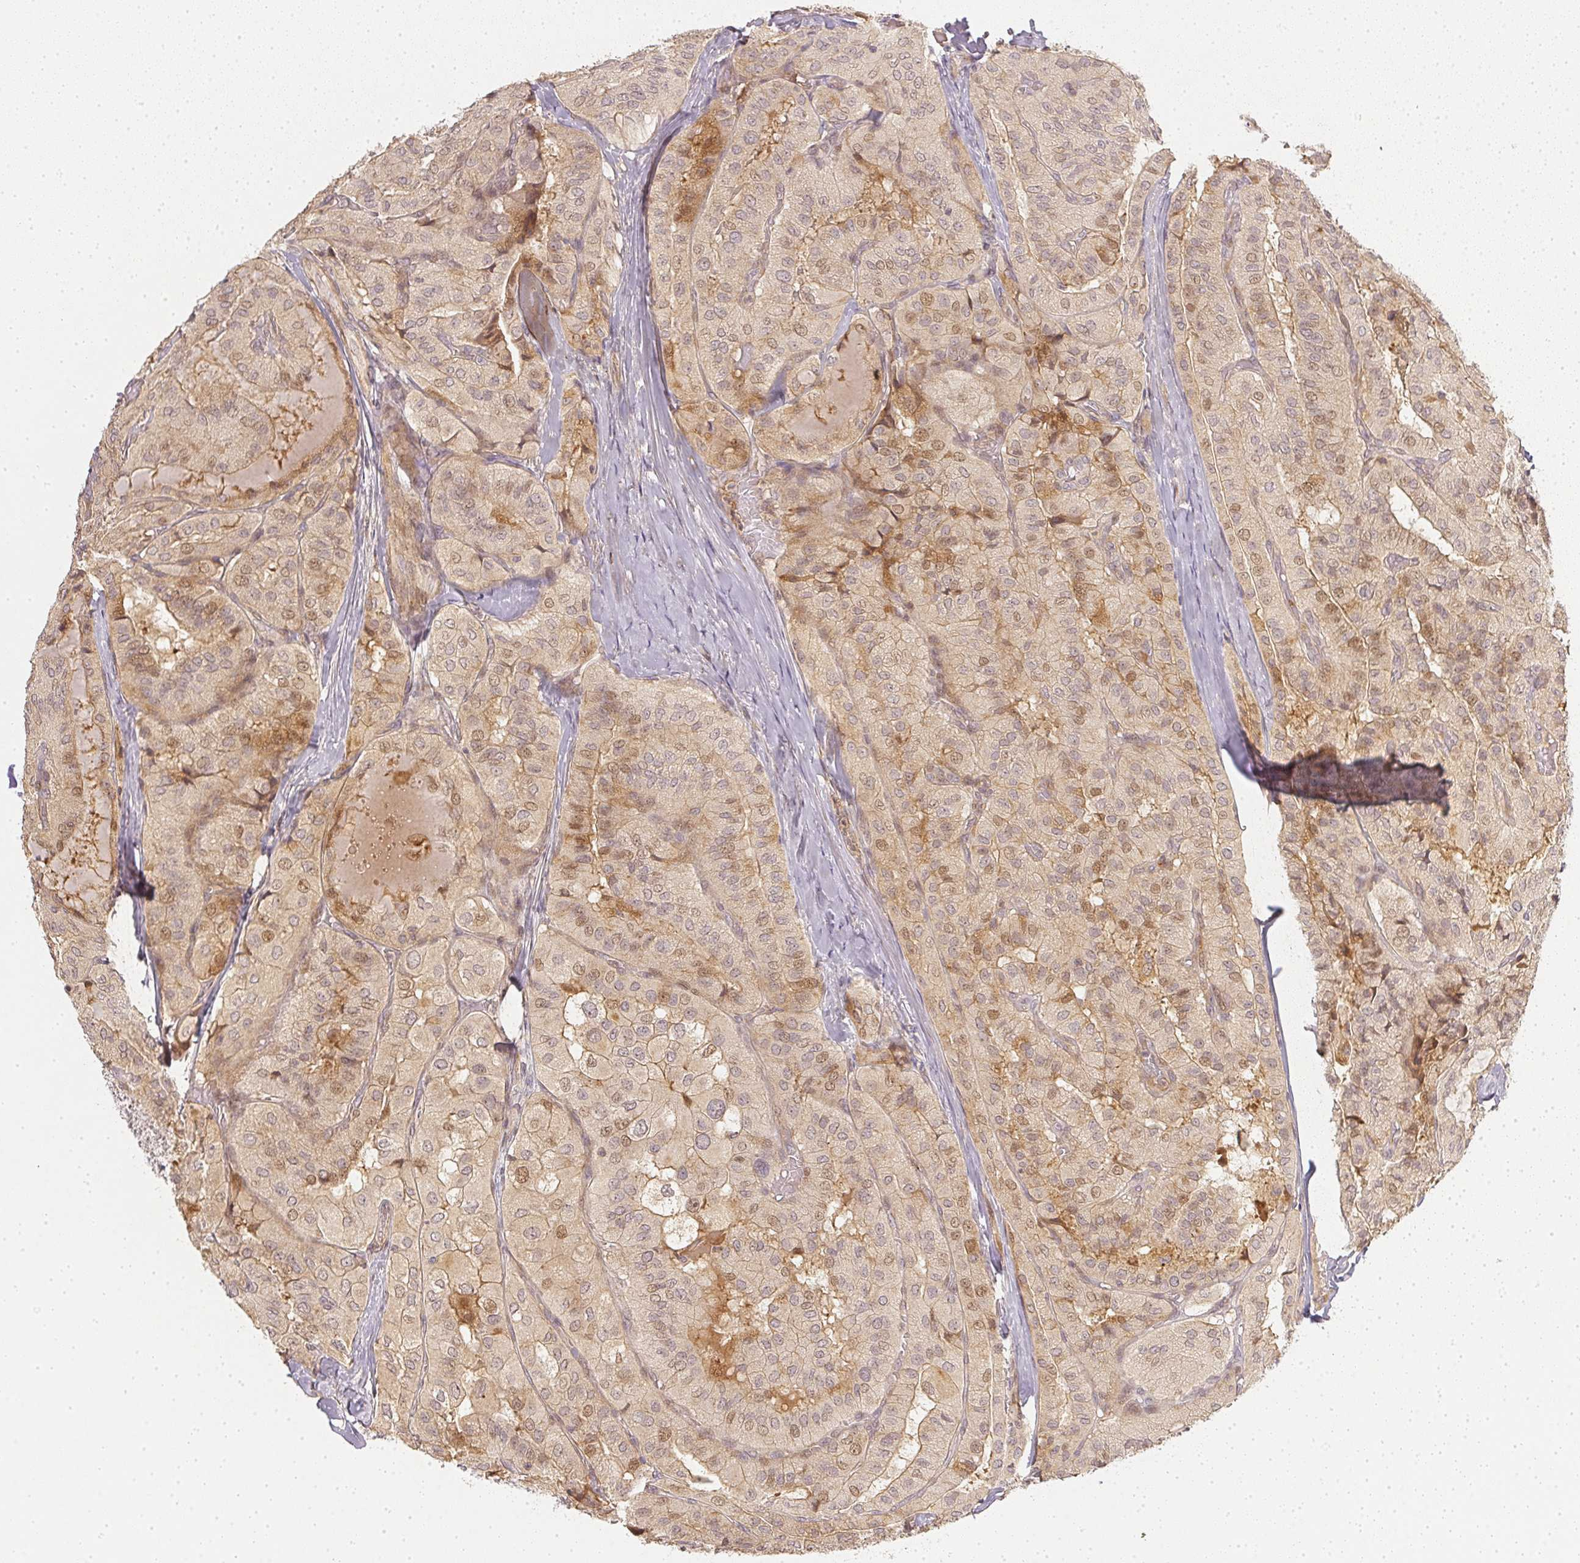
{"staining": {"intensity": "negative", "quantity": "none", "location": "none"}, "tissue": "thyroid cancer", "cell_type": "Tumor cells", "image_type": "cancer", "snomed": [{"axis": "morphology", "description": "Normal tissue, NOS"}, {"axis": "morphology", "description": "Papillary adenocarcinoma, NOS"}, {"axis": "topography", "description": "Thyroid gland"}], "caption": "Immunohistochemistry (IHC) of human thyroid papillary adenocarcinoma displays no expression in tumor cells.", "gene": "SERPINE1", "patient": {"sex": "female", "age": 59}}